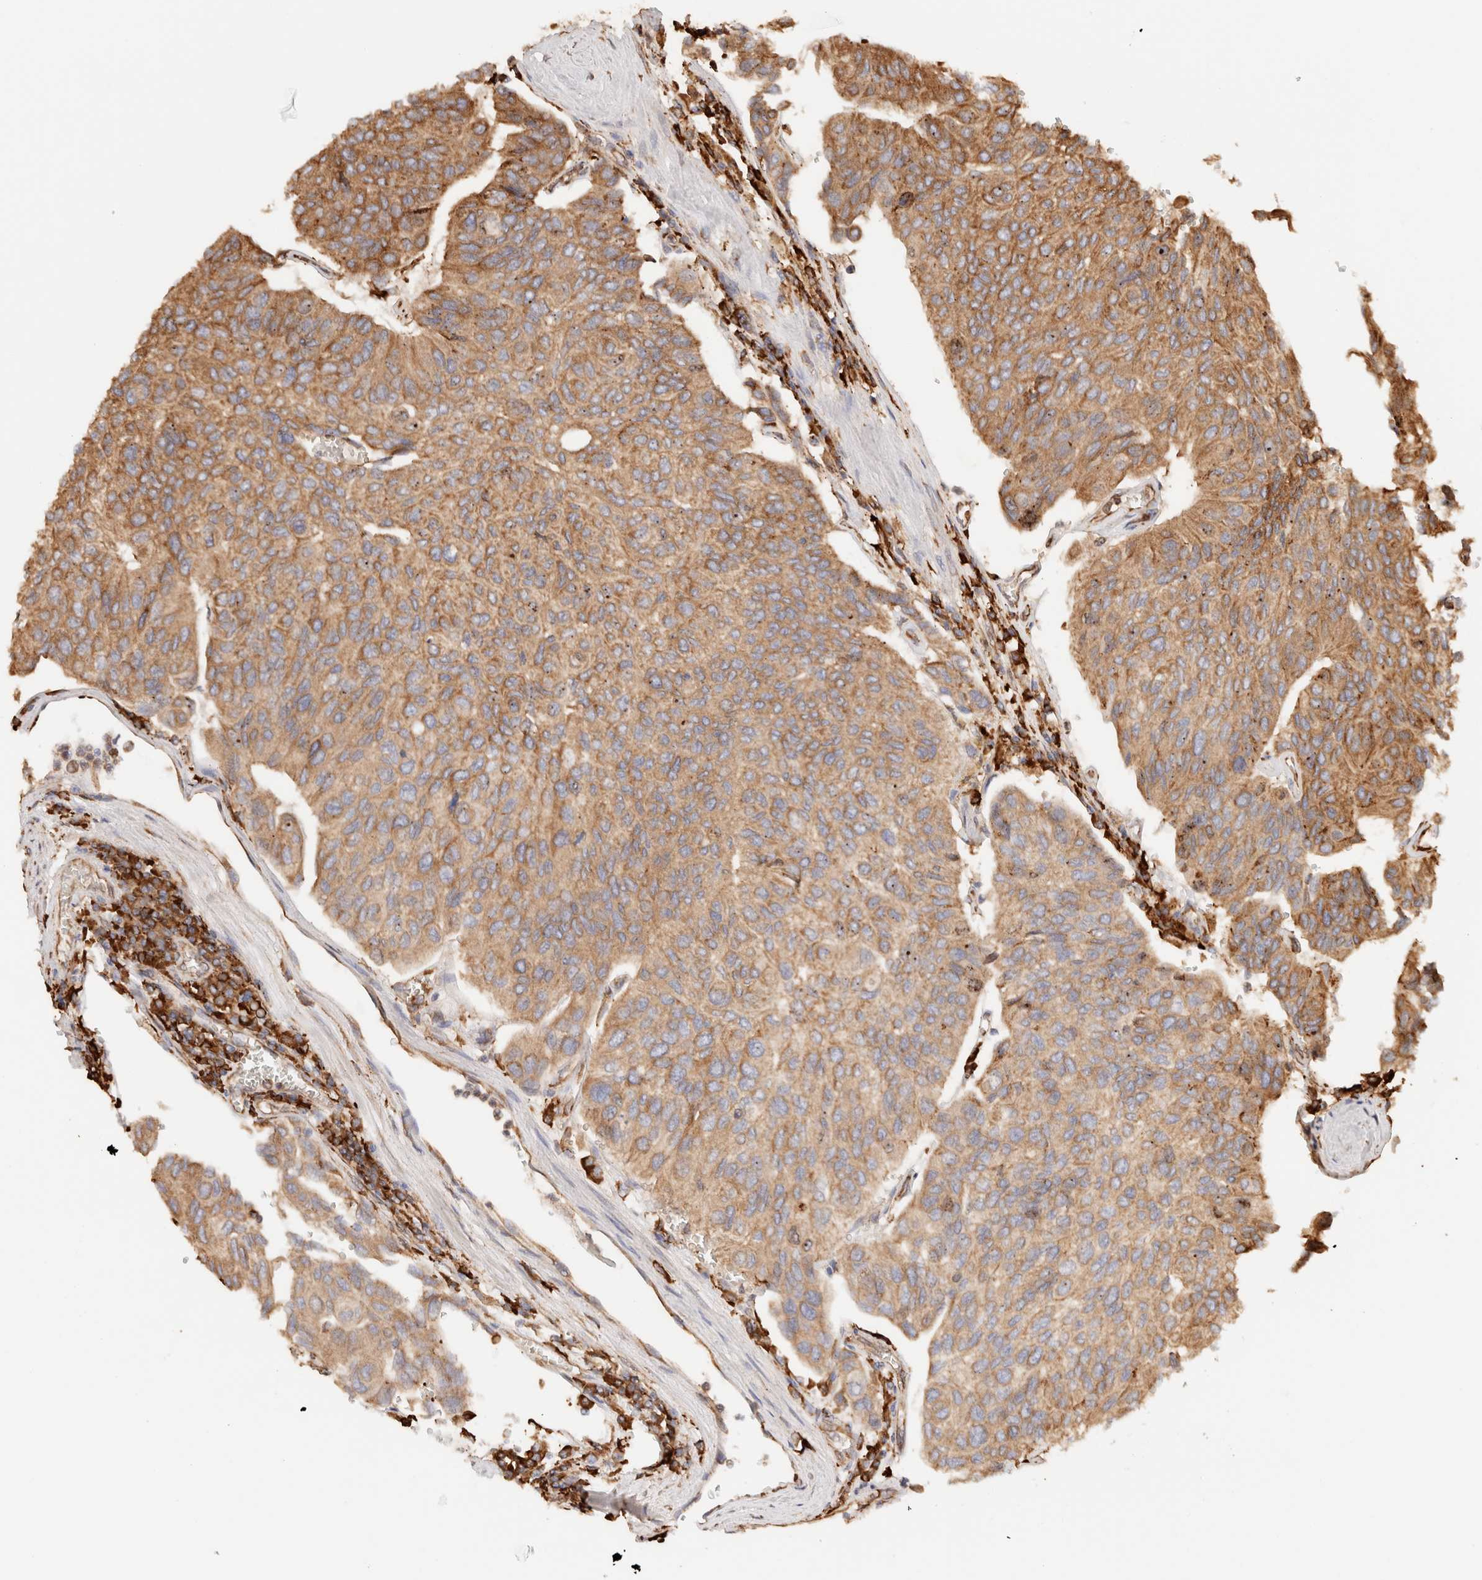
{"staining": {"intensity": "moderate", "quantity": ">75%", "location": "cytoplasmic/membranous"}, "tissue": "urothelial cancer", "cell_type": "Tumor cells", "image_type": "cancer", "snomed": [{"axis": "morphology", "description": "Urothelial carcinoma, High grade"}, {"axis": "topography", "description": "Urinary bladder"}], "caption": "IHC (DAB (3,3'-diaminobenzidine)) staining of human urothelial carcinoma (high-grade) displays moderate cytoplasmic/membranous protein expression in about >75% of tumor cells.", "gene": "FER", "patient": {"sex": "male", "age": 66}}